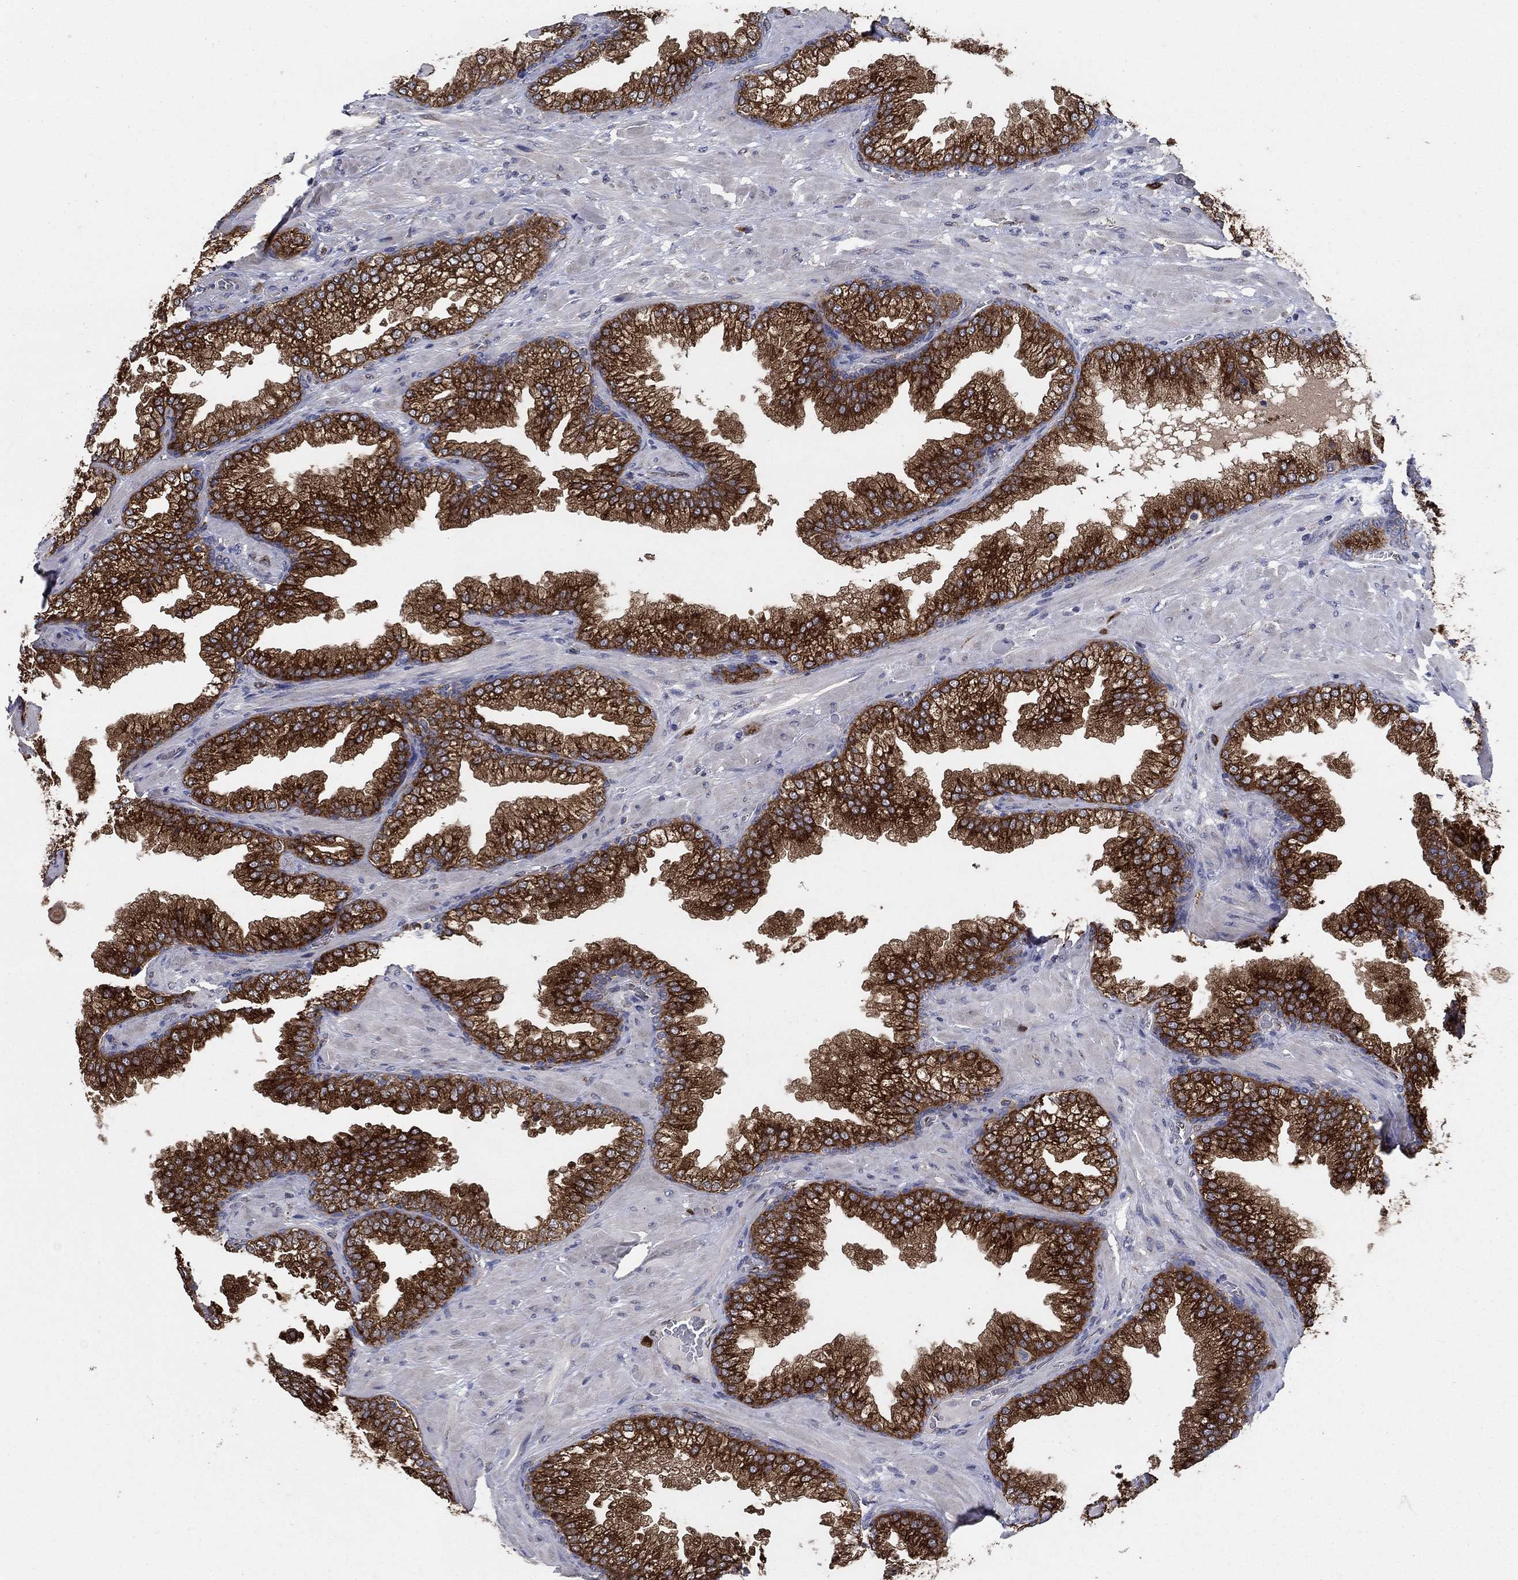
{"staining": {"intensity": "strong", "quantity": ">75%", "location": "cytoplasmic/membranous"}, "tissue": "prostate cancer", "cell_type": "Tumor cells", "image_type": "cancer", "snomed": [{"axis": "morphology", "description": "Adenocarcinoma, Low grade"}, {"axis": "topography", "description": "Prostate"}], "caption": "Protein expression analysis of human low-grade adenocarcinoma (prostate) reveals strong cytoplasmic/membranous staining in approximately >75% of tumor cells. (Stains: DAB (3,3'-diaminobenzidine) in brown, nuclei in blue, Microscopy: brightfield microscopy at high magnification).", "gene": "HID1", "patient": {"sex": "male", "age": 57}}